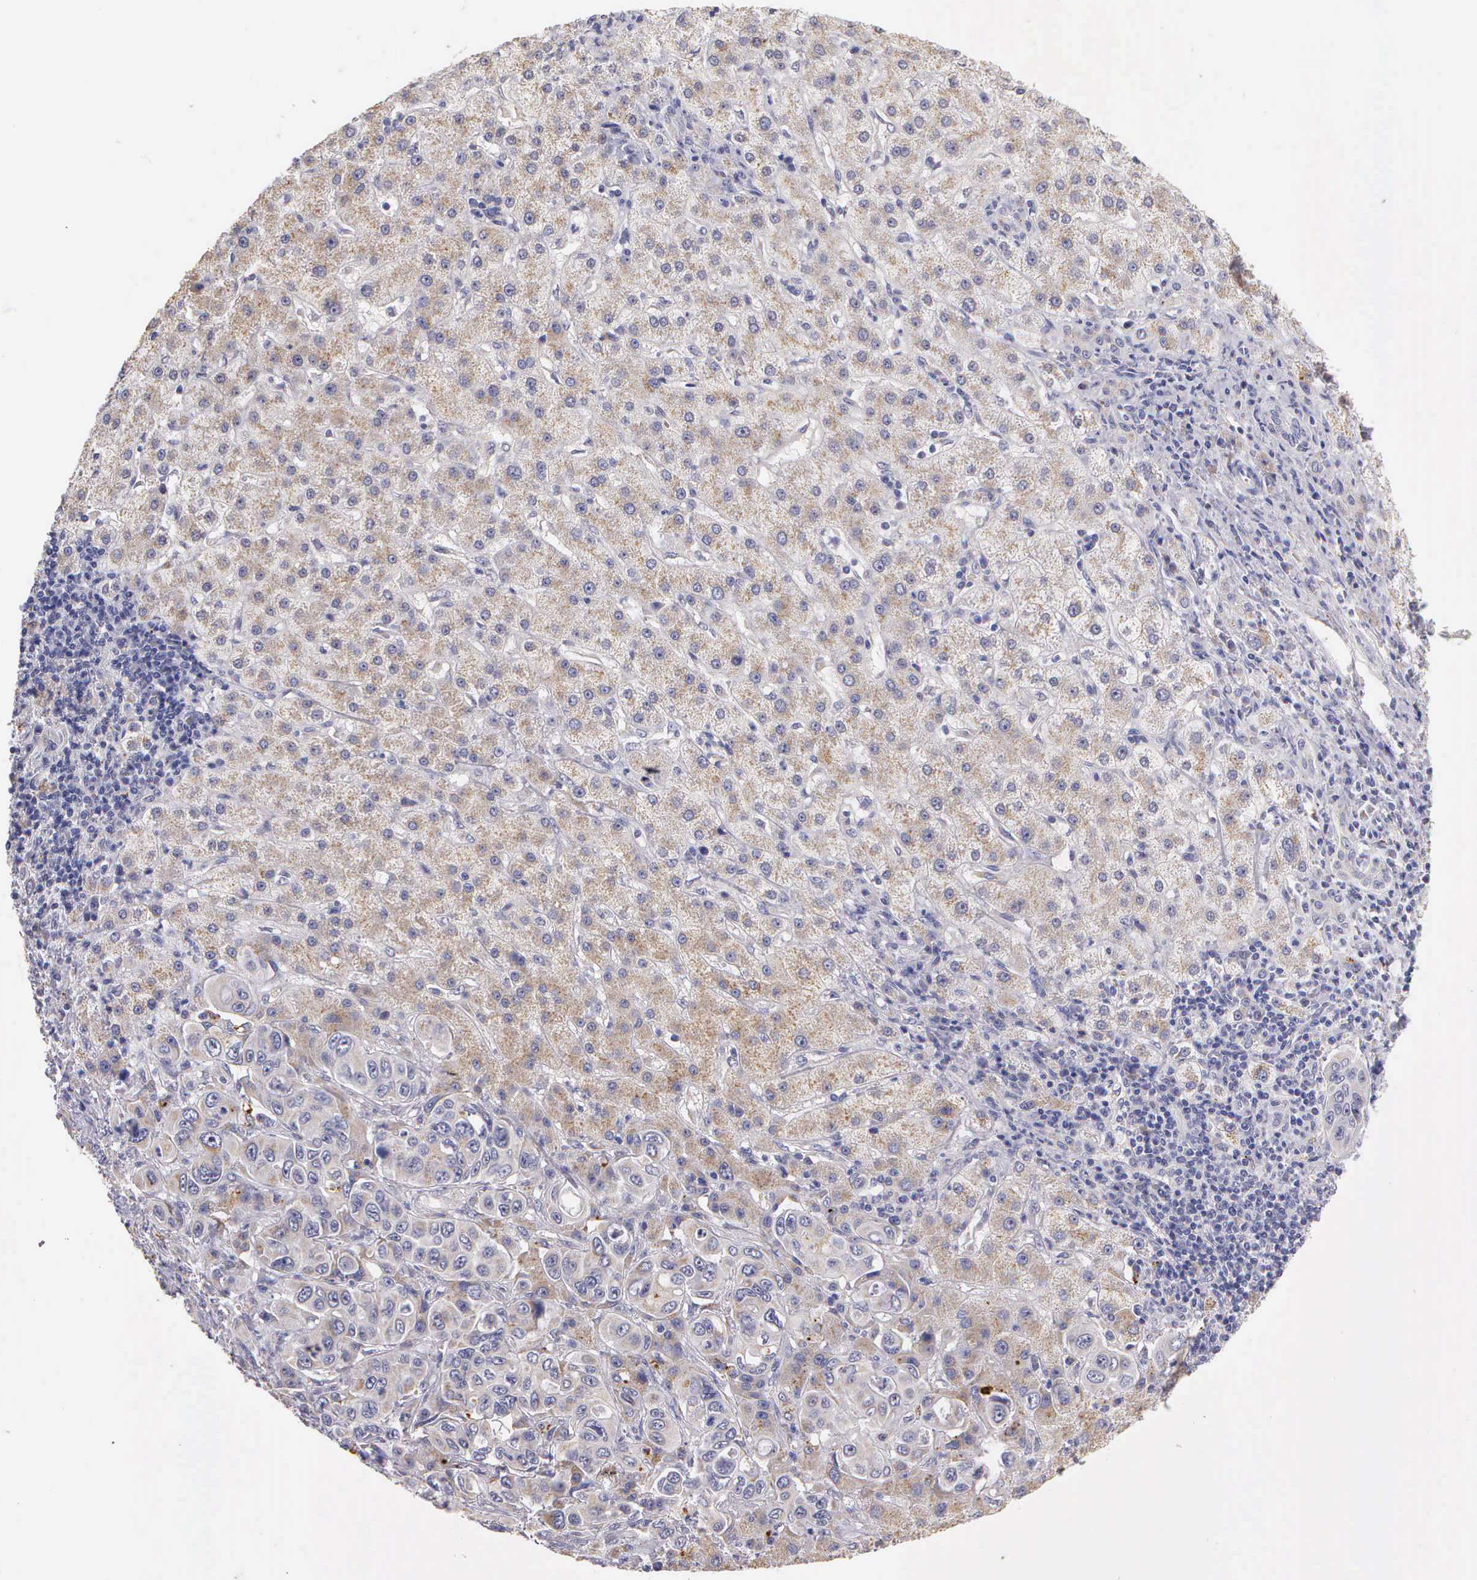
{"staining": {"intensity": "weak", "quantity": "25%-75%", "location": "cytoplasmic/membranous"}, "tissue": "liver cancer", "cell_type": "Tumor cells", "image_type": "cancer", "snomed": [{"axis": "morphology", "description": "Cholangiocarcinoma"}, {"axis": "topography", "description": "Liver"}], "caption": "The histopathology image demonstrates a brown stain indicating the presence of a protein in the cytoplasmic/membranous of tumor cells in liver cholangiocarcinoma. The staining is performed using DAB brown chromogen to label protein expression. The nuclei are counter-stained blue using hematoxylin.", "gene": "ESR1", "patient": {"sex": "female", "age": 79}}